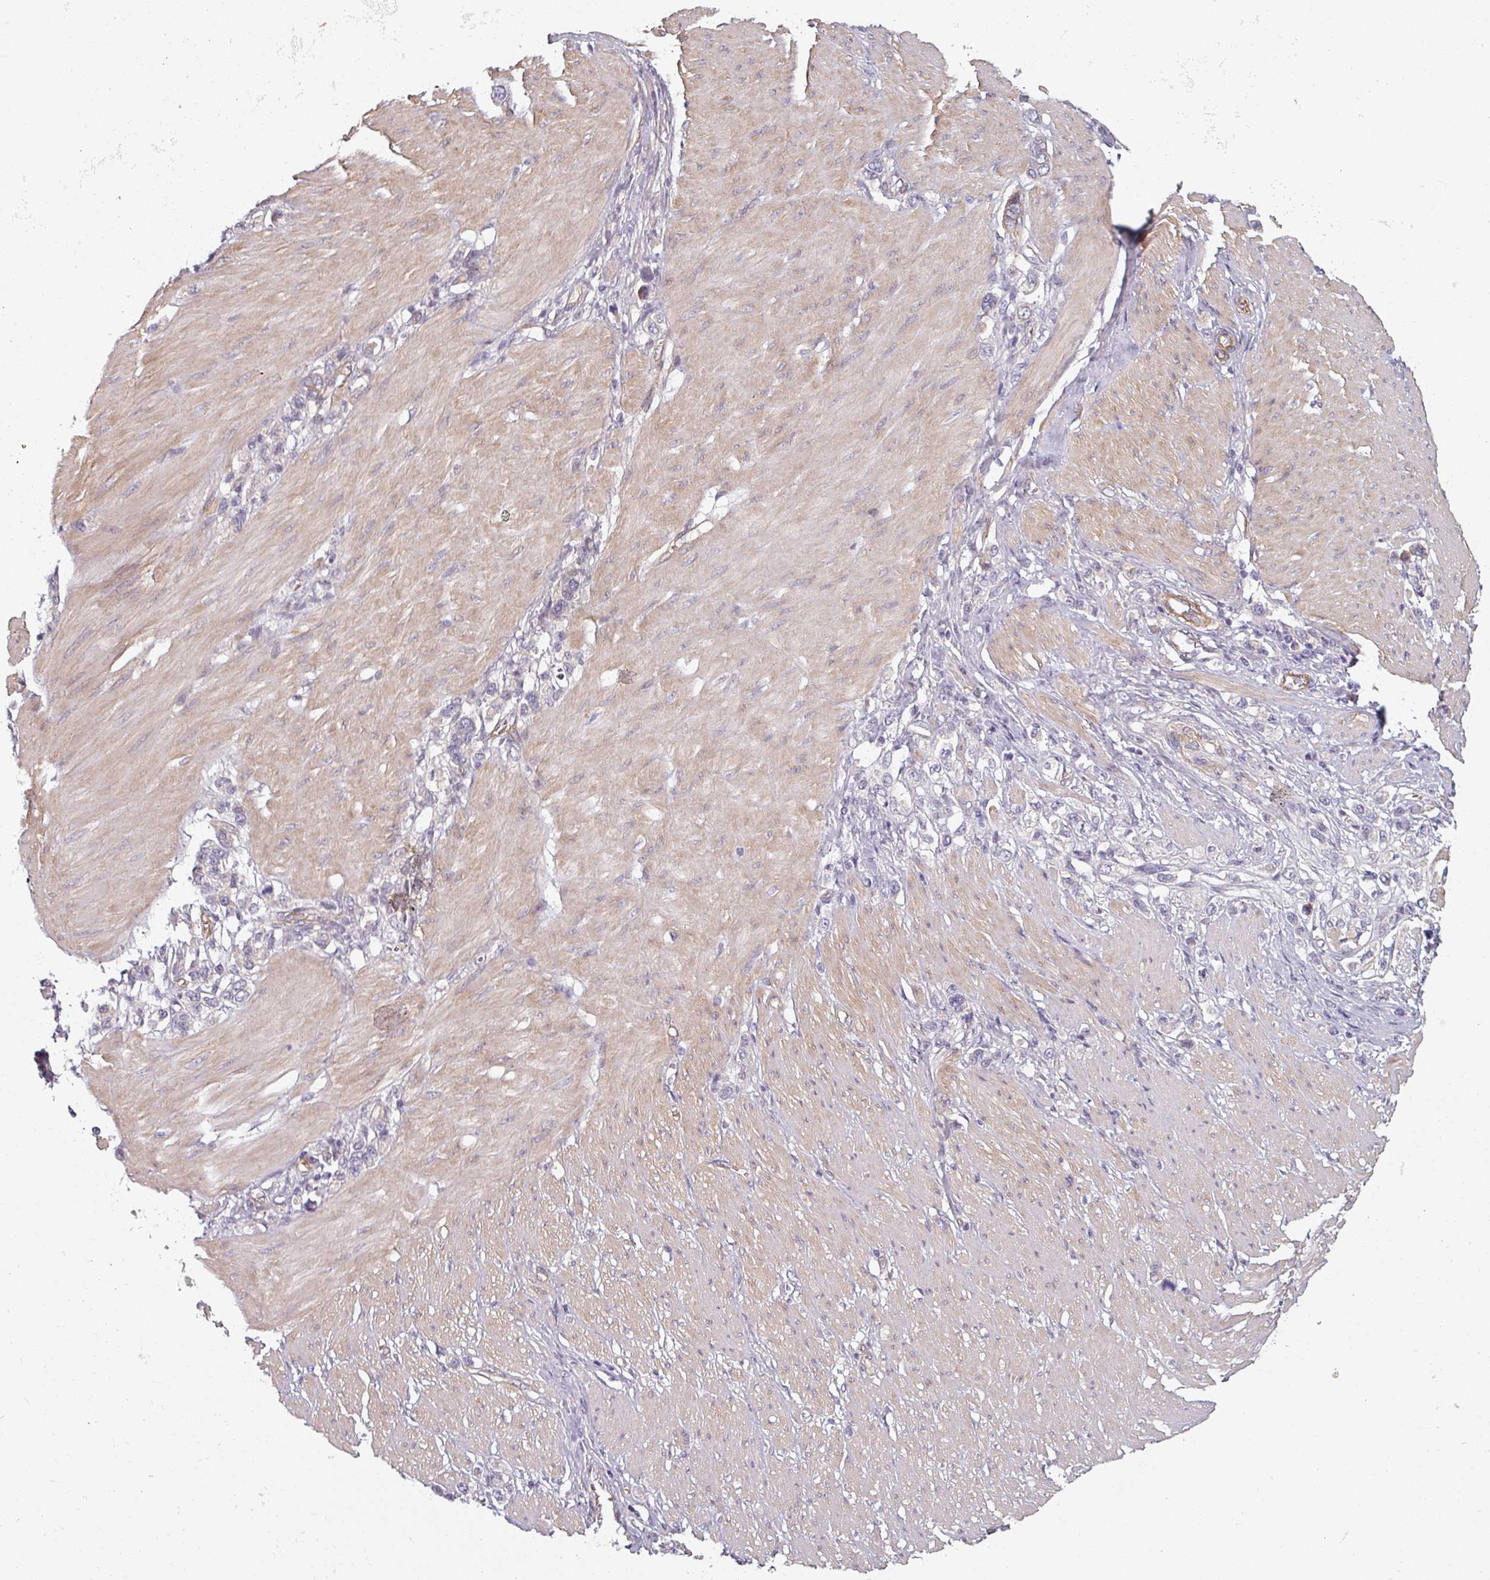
{"staining": {"intensity": "negative", "quantity": "none", "location": "none"}, "tissue": "stomach cancer", "cell_type": "Tumor cells", "image_type": "cancer", "snomed": [{"axis": "morphology", "description": "Normal tissue, NOS"}, {"axis": "morphology", "description": "Adenocarcinoma, NOS"}, {"axis": "topography", "description": "Stomach, upper"}, {"axis": "topography", "description": "Stomach"}], "caption": "This is an immunohistochemistry (IHC) image of human stomach cancer (adenocarcinoma). There is no positivity in tumor cells.", "gene": "C4BPB", "patient": {"sex": "female", "age": 65}}